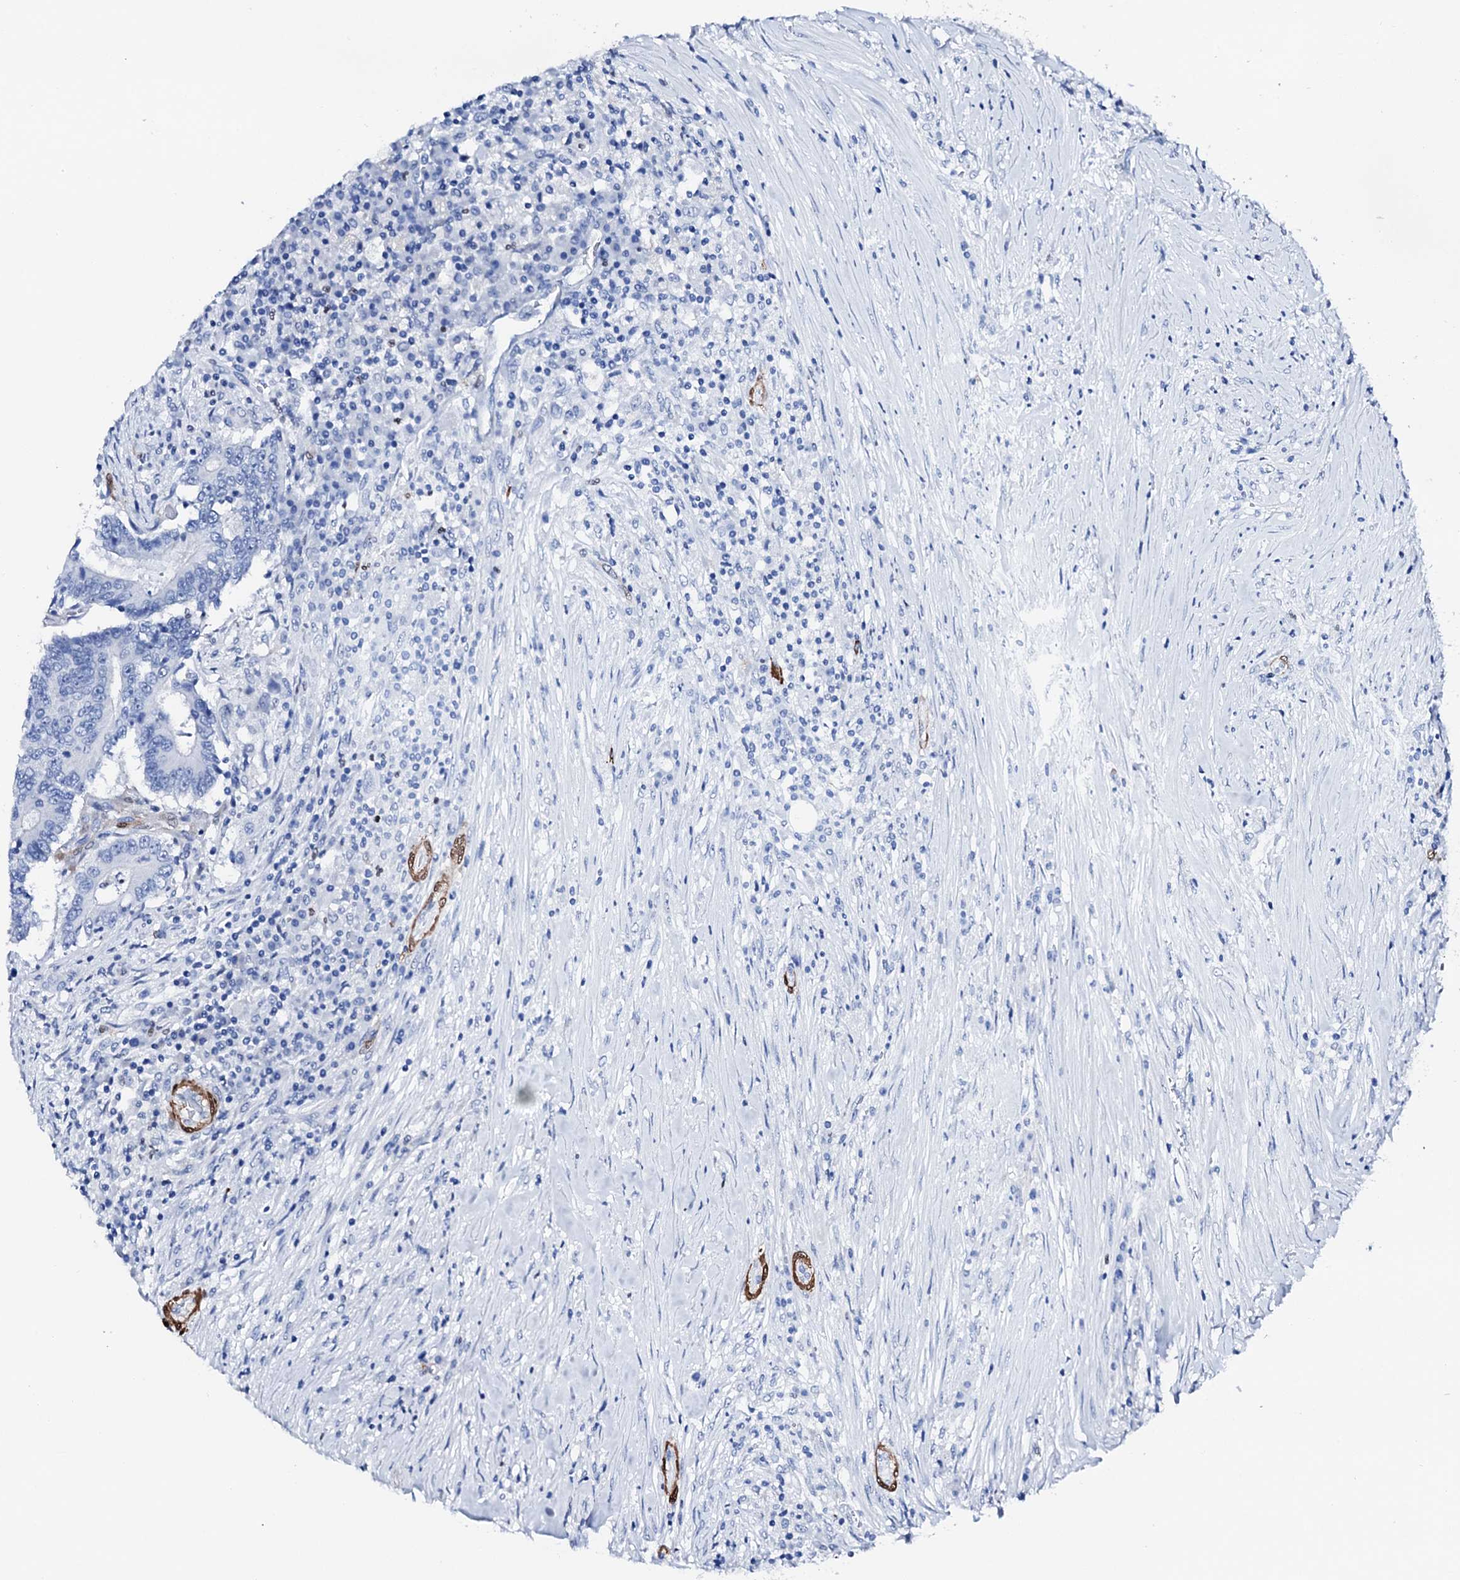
{"staining": {"intensity": "negative", "quantity": "none", "location": "none"}, "tissue": "colorectal cancer", "cell_type": "Tumor cells", "image_type": "cancer", "snomed": [{"axis": "morphology", "description": "Adenocarcinoma, NOS"}, {"axis": "topography", "description": "Colon"}], "caption": "This is a histopathology image of immunohistochemistry staining of colorectal cancer, which shows no positivity in tumor cells.", "gene": "NRIP2", "patient": {"sex": "male", "age": 83}}